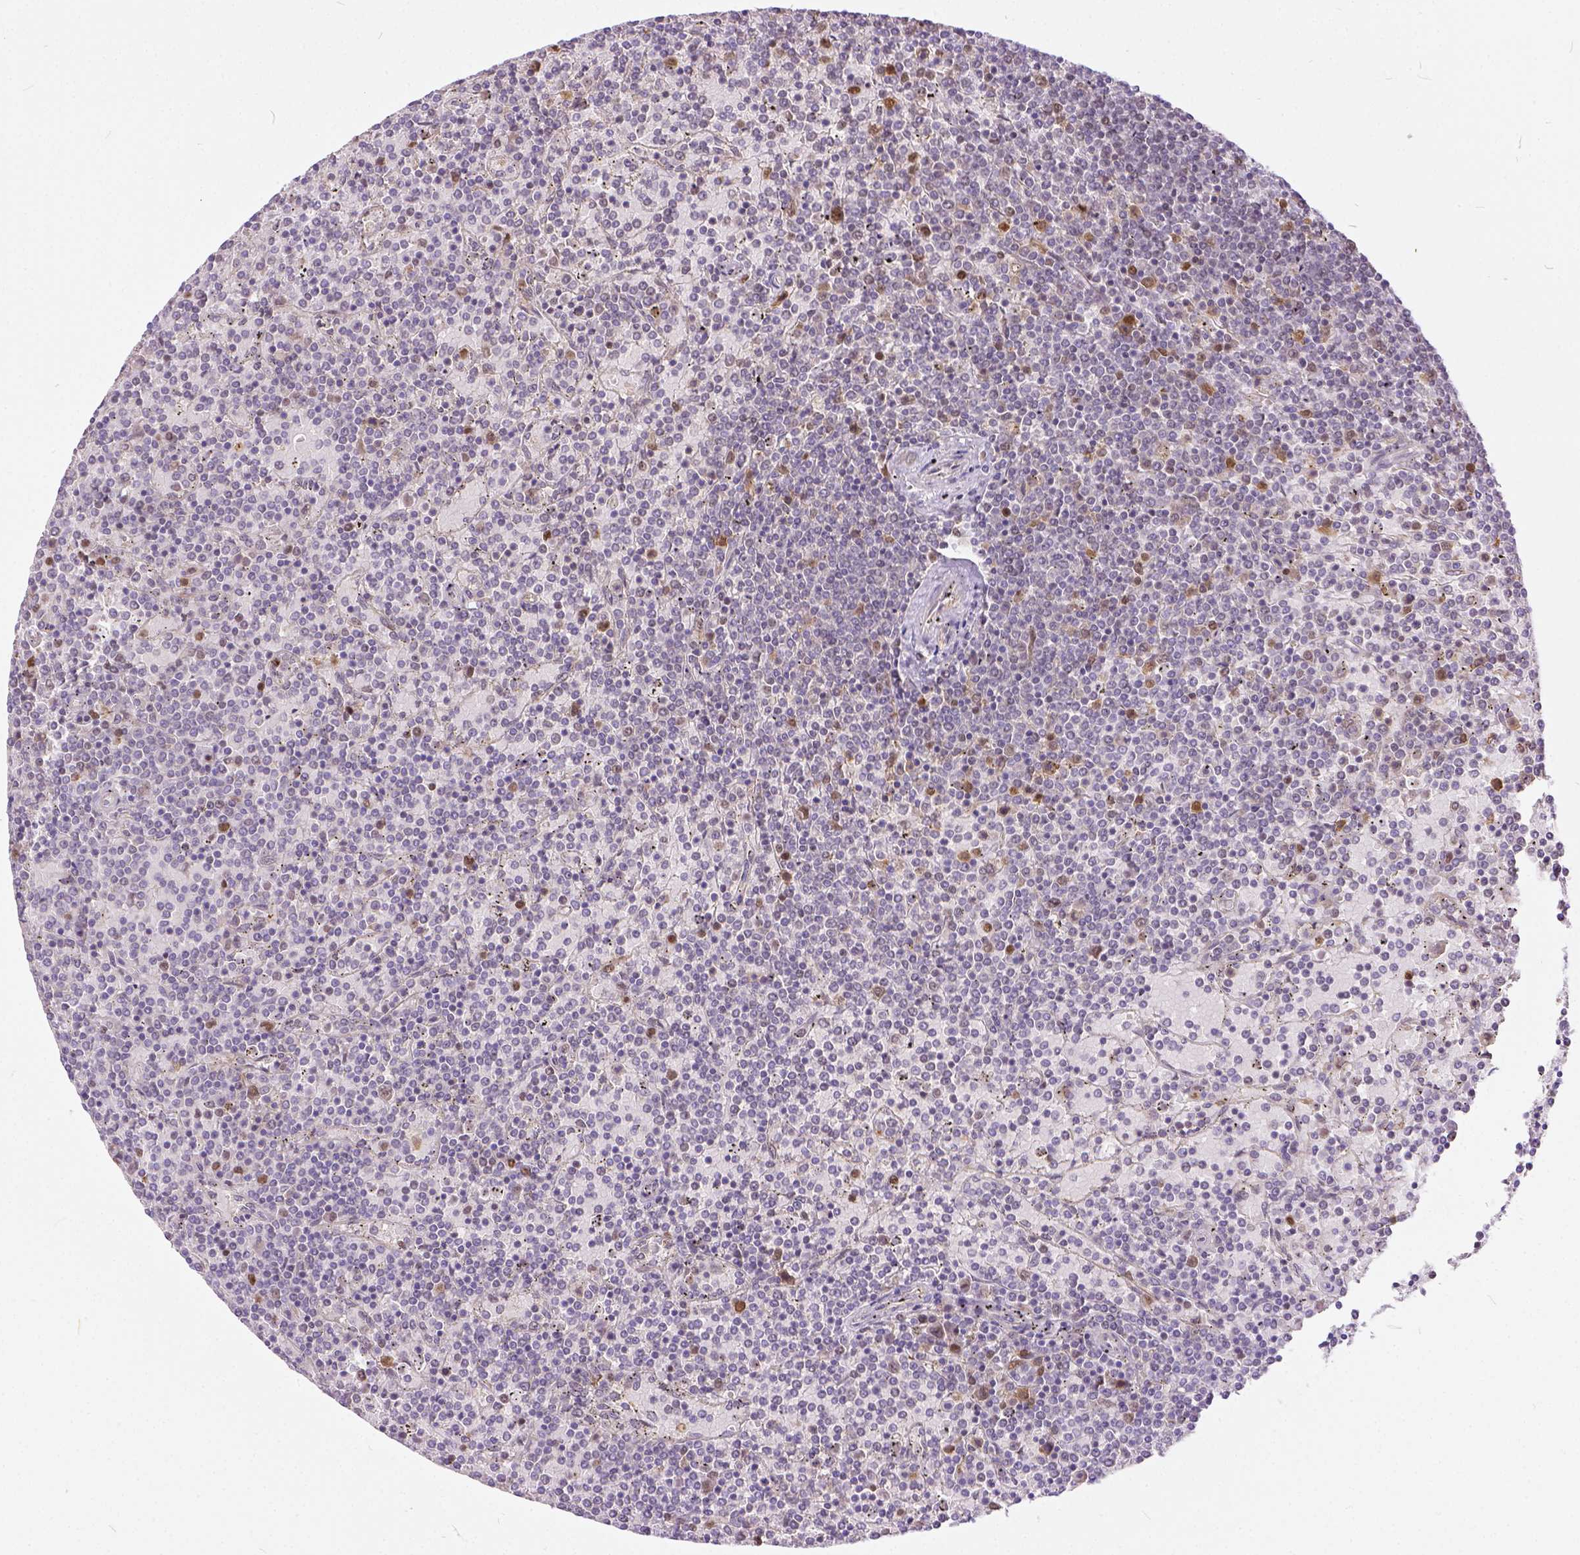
{"staining": {"intensity": "weak", "quantity": "<25%", "location": "nuclear"}, "tissue": "lymphoma", "cell_type": "Tumor cells", "image_type": "cancer", "snomed": [{"axis": "morphology", "description": "Malignant lymphoma, non-Hodgkin's type, Low grade"}, {"axis": "topography", "description": "Spleen"}], "caption": "A histopathology image of low-grade malignant lymphoma, non-Hodgkin's type stained for a protein exhibits no brown staining in tumor cells.", "gene": "ERCC1", "patient": {"sex": "female", "age": 77}}